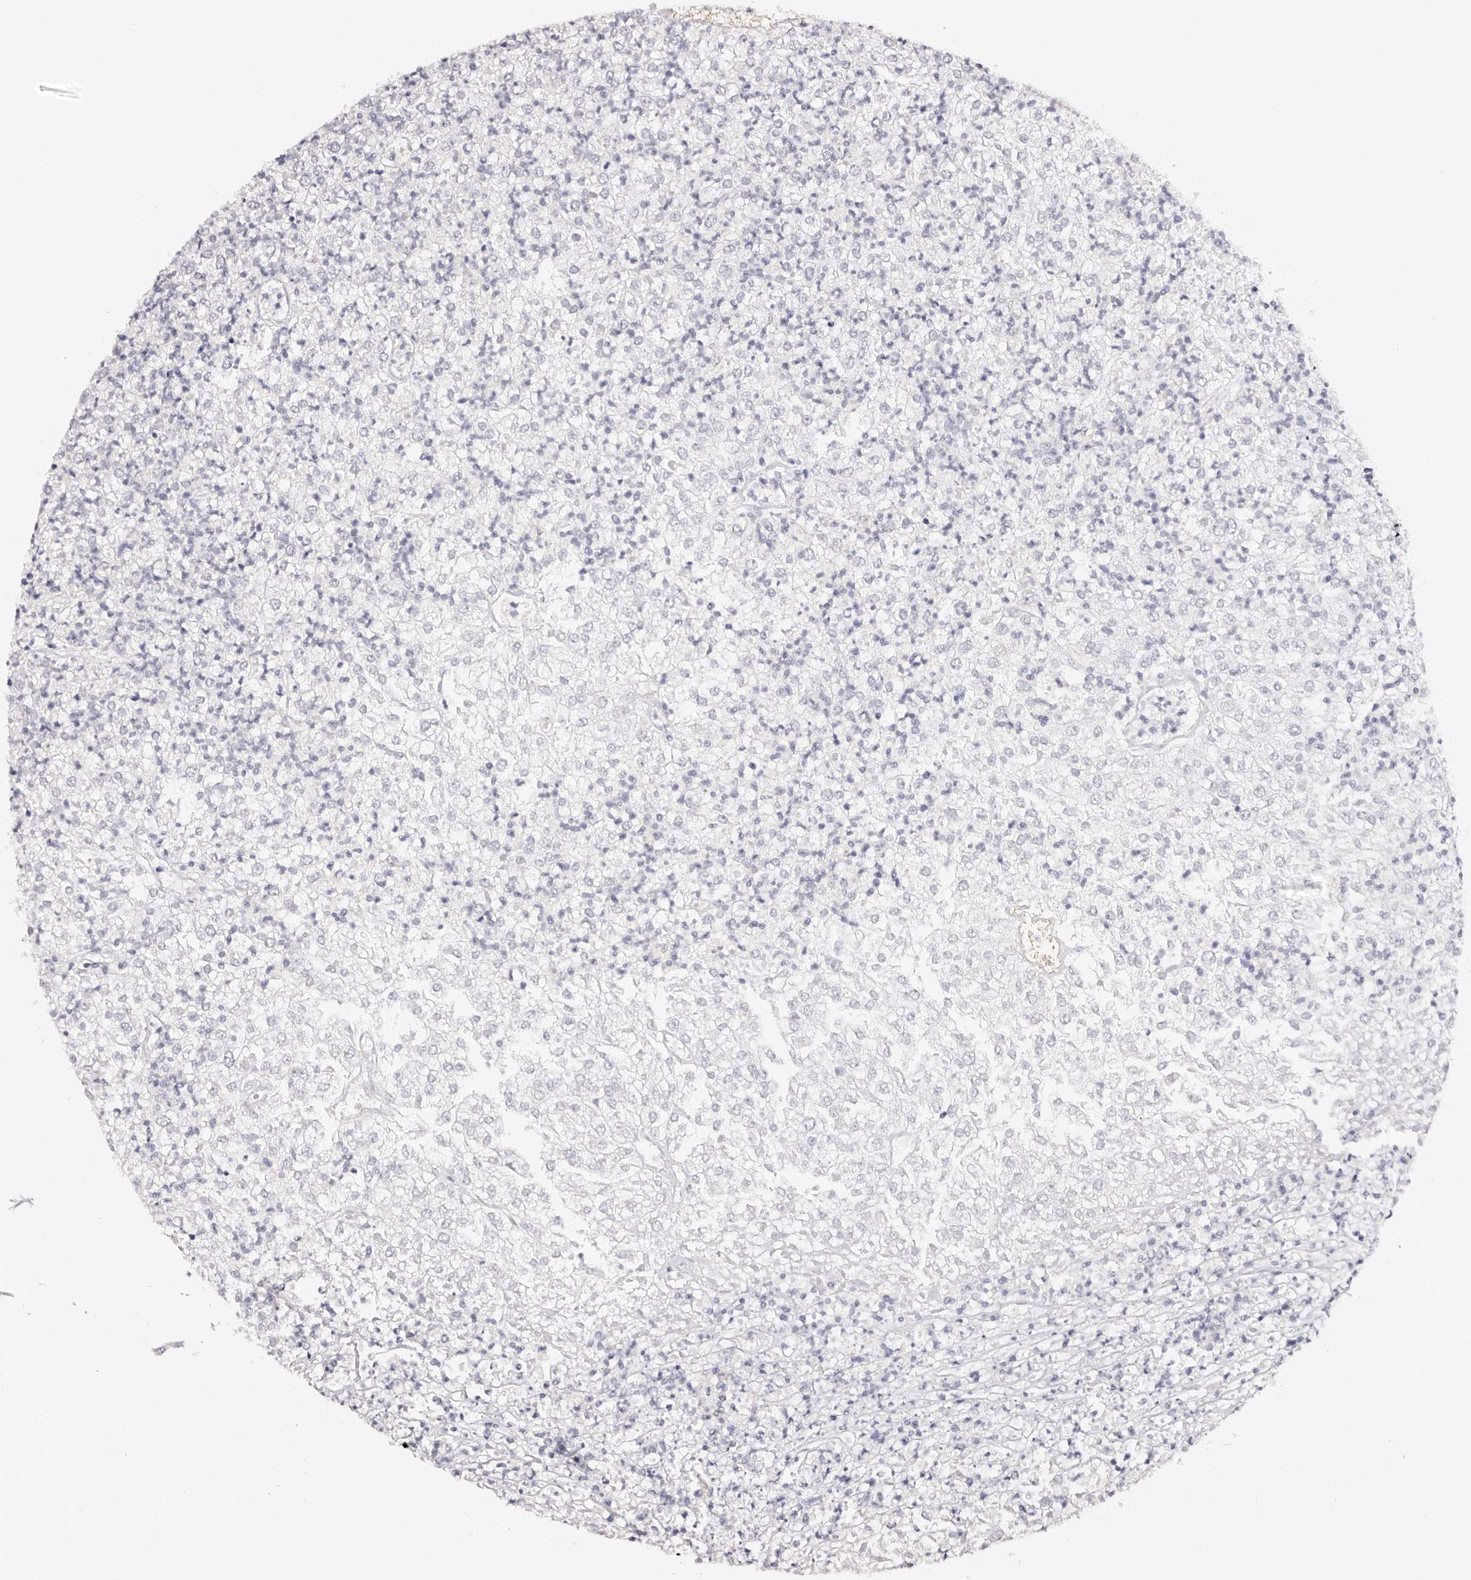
{"staining": {"intensity": "negative", "quantity": "none", "location": "none"}, "tissue": "renal cancer", "cell_type": "Tumor cells", "image_type": "cancer", "snomed": [{"axis": "morphology", "description": "Adenocarcinoma, NOS"}, {"axis": "topography", "description": "Kidney"}], "caption": "Adenocarcinoma (renal) was stained to show a protein in brown. There is no significant staining in tumor cells. (DAB (3,3'-diaminobenzidine) IHC, high magnification).", "gene": "ROM1", "patient": {"sex": "female", "age": 54}}